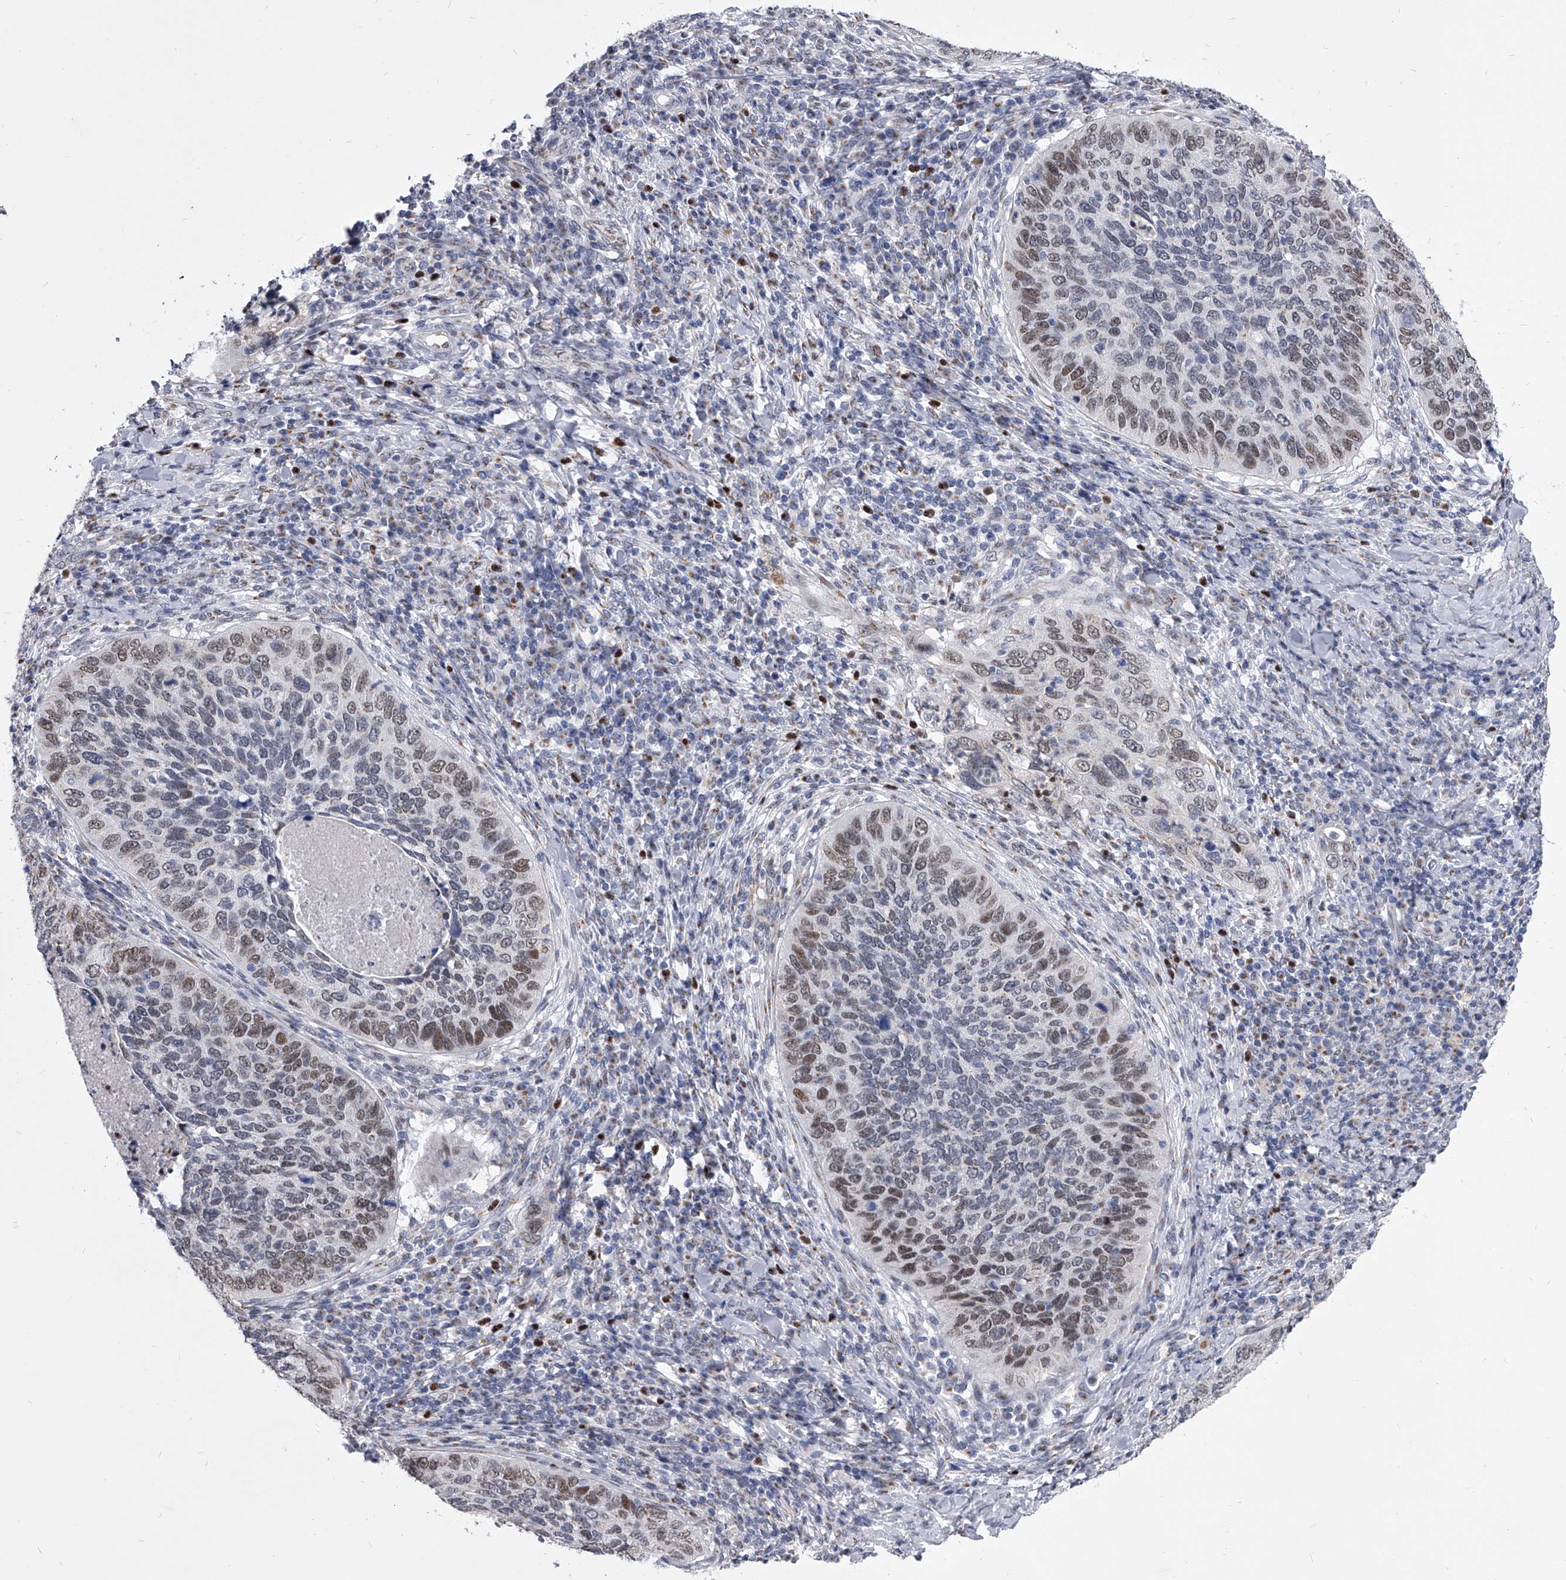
{"staining": {"intensity": "moderate", "quantity": "<25%", "location": "nuclear"}, "tissue": "cervical cancer", "cell_type": "Tumor cells", "image_type": "cancer", "snomed": [{"axis": "morphology", "description": "Squamous cell carcinoma, NOS"}, {"axis": "topography", "description": "Cervix"}], "caption": "This micrograph shows immunohistochemistry (IHC) staining of human cervical squamous cell carcinoma, with low moderate nuclear expression in about <25% of tumor cells.", "gene": "EVA1C", "patient": {"sex": "female", "age": 38}}